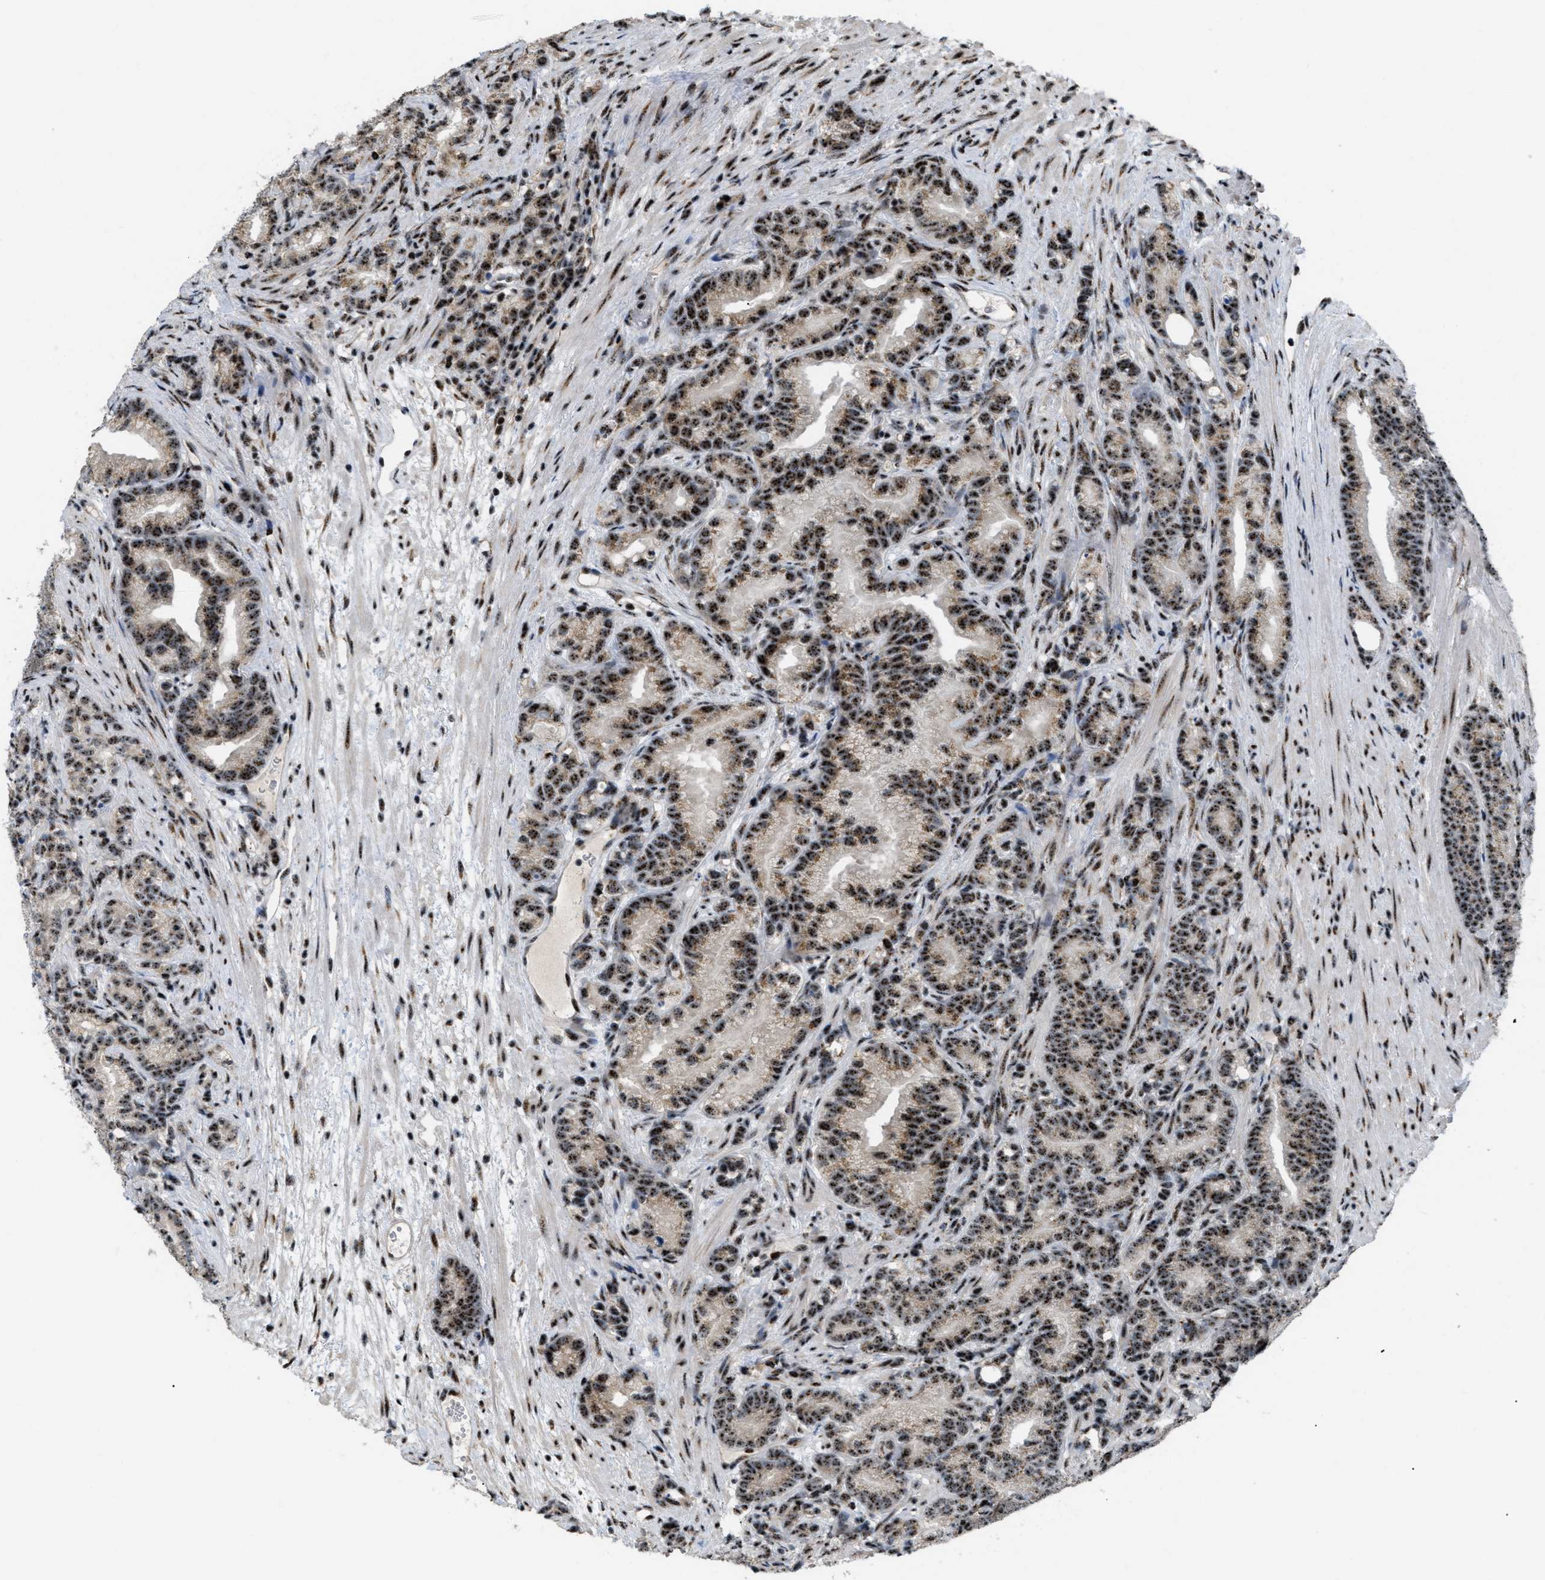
{"staining": {"intensity": "moderate", "quantity": ">75%", "location": "nuclear"}, "tissue": "prostate cancer", "cell_type": "Tumor cells", "image_type": "cancer", "snomed": [{"axis": "morphology", "description": "Adenocarcinoma, Low grade"}, {"axis": "topography", "description": "Prostate"}], "caption": "High-power microscopy captured an immunohistochemistry (IHC) histopathology image of prostate cancer, revealing moderate nuclear expression in approximately >75% of tumor cells.", "gene": "CDR2", "patient": {"sex": "male", "age": 89}}